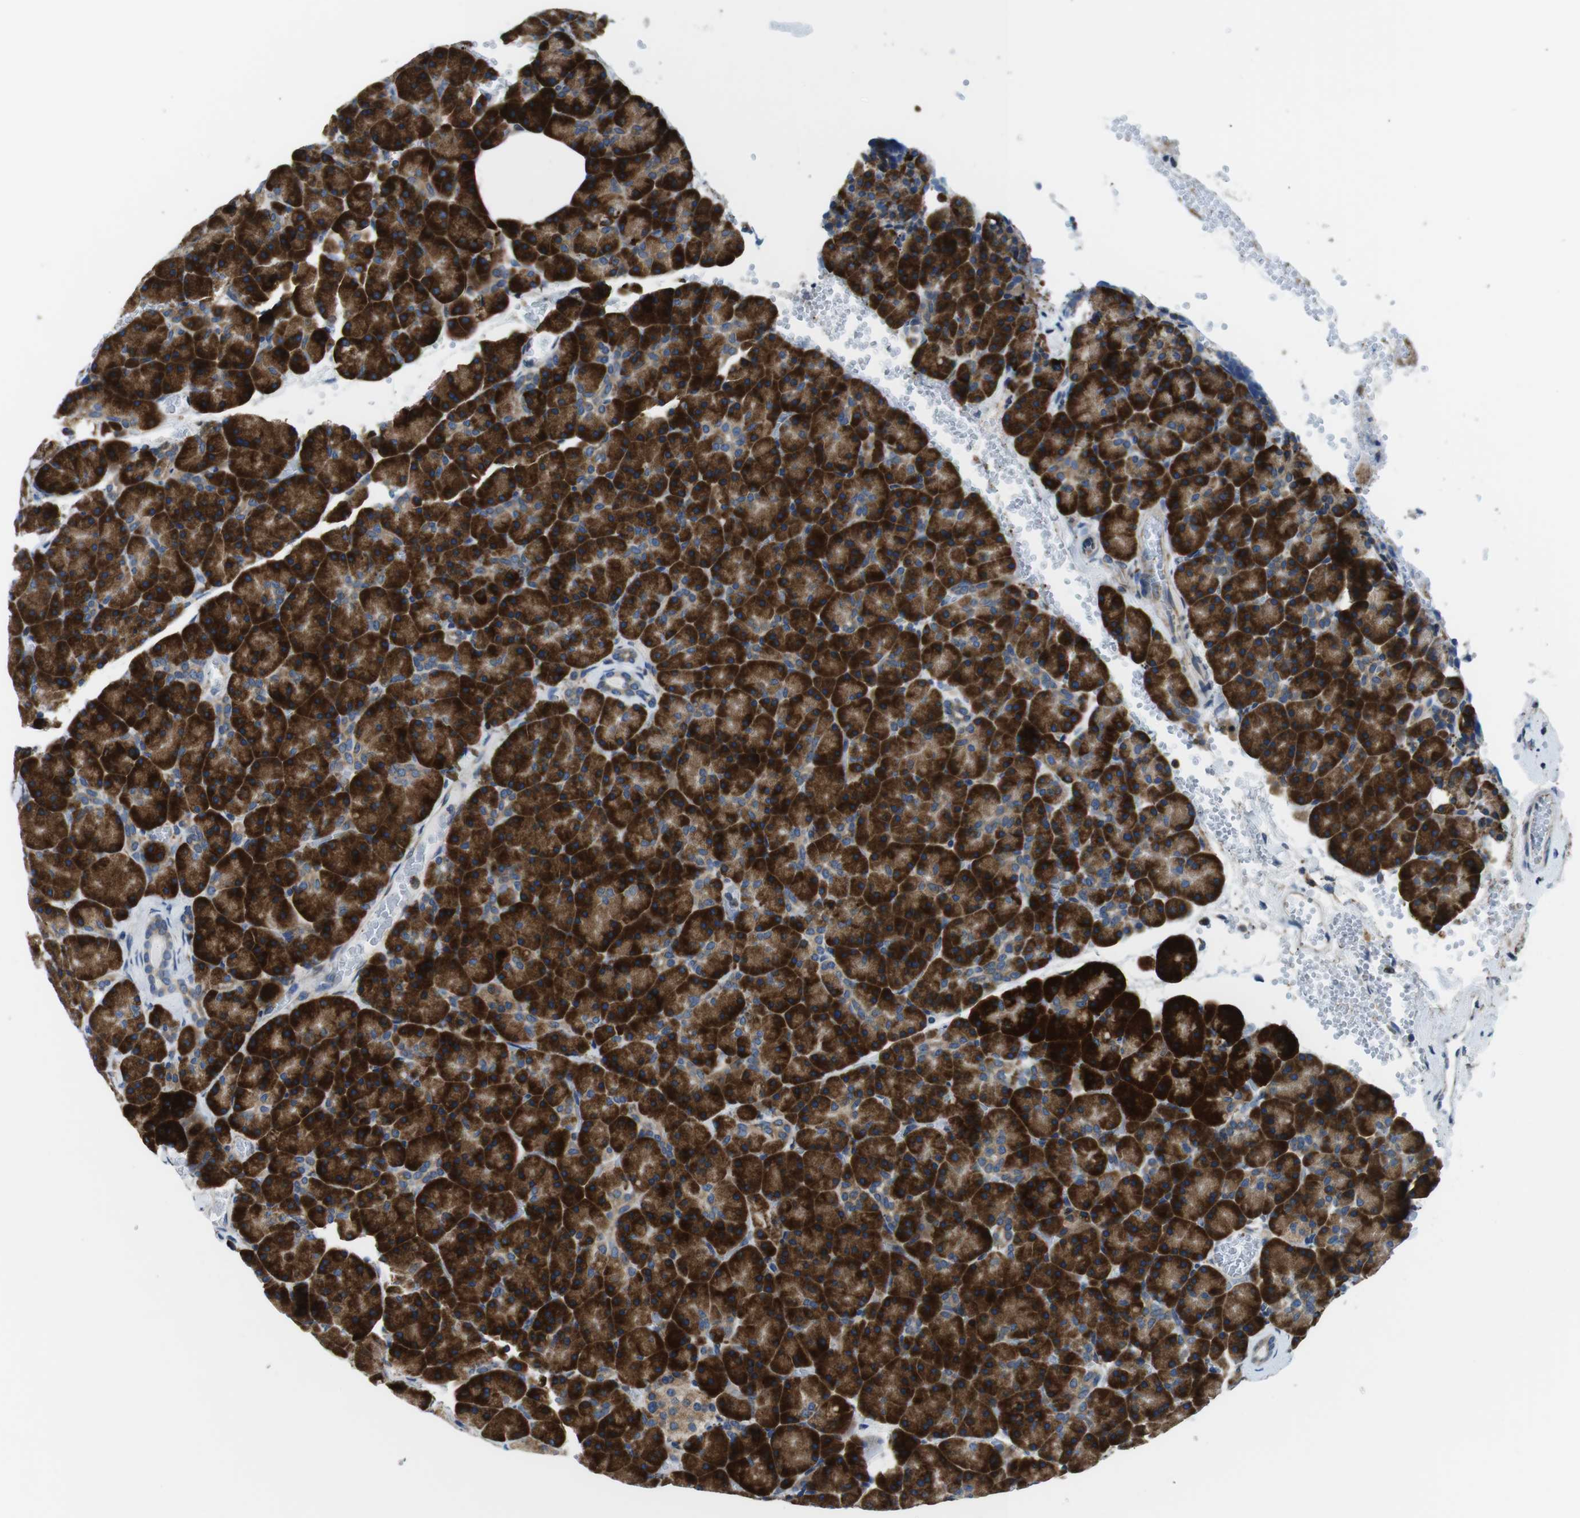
{"staining": {"intensity": "strong", "quantity": ">75%", "location": "cytoplasmic/membranous"}, "tissue": "pancreas", "cell_type": "Exocrine glandular cells", "image_type": "normal", "snomed": [{"axis": "morphology", "description": "Normal tissue, NOS"}, {"axis": "topography", "description": "Pancreas"}], "caption": "There is high levels of strong cytoplasmic/membranous staining in exocrine glandular cells of benign pancreas, as demonstrated by immunohistochemical staining (brown color).", "gene": "UGGT1", "patient": {"sex": "female", "age": 35}}